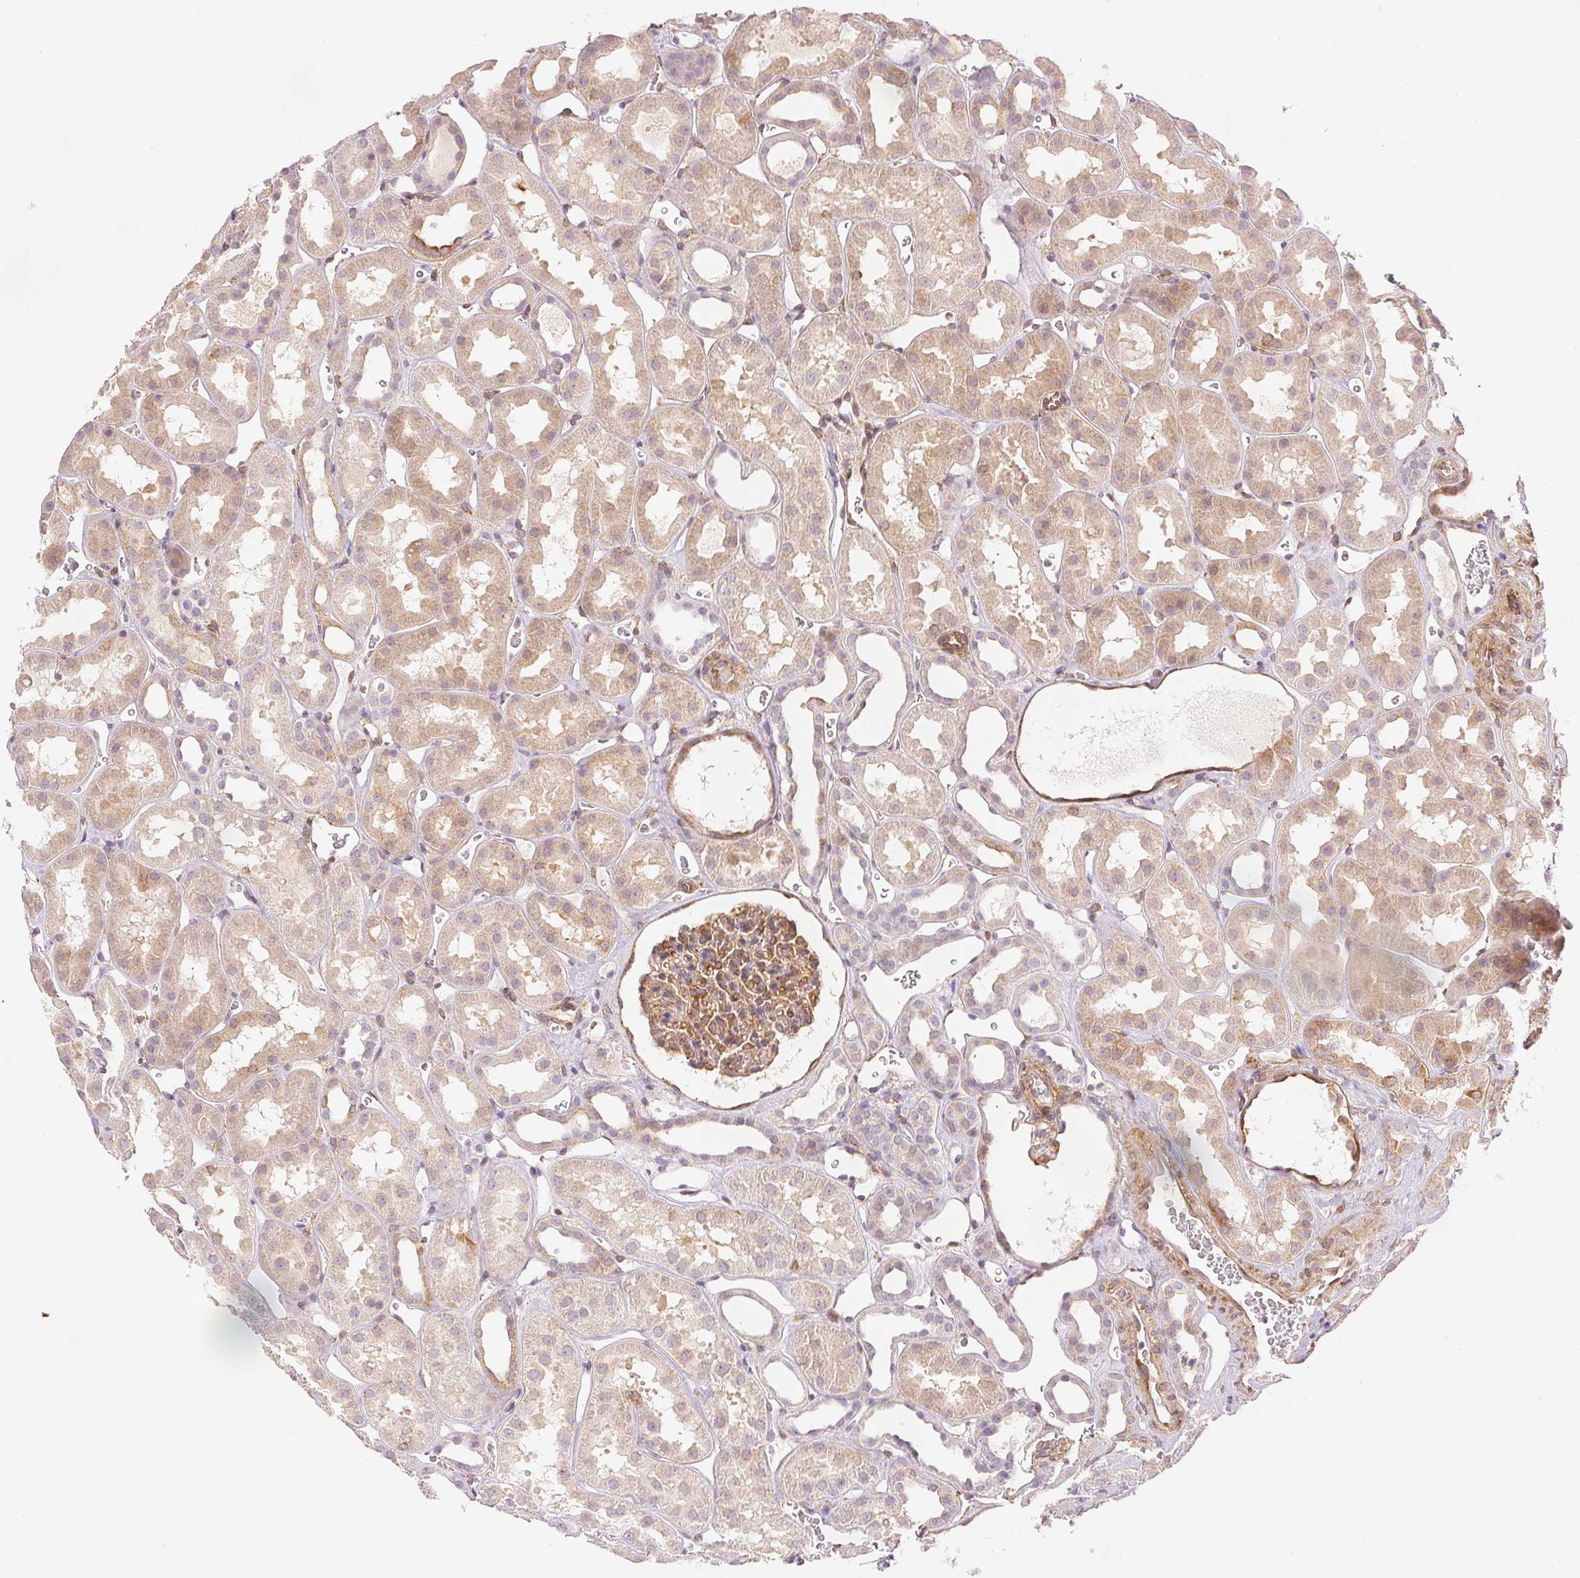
{"staining": {"intensity": "moderate", "quantity": "<25%", "location": "cytoplasmic/membranous"}, "tissue": "kidney", "cell_type": "Cells in glomeruli", "image_type": "normal", "snomed": [{"axis": "morphology", "description": "Normal tissue, NOS"}, {"axis": "topography", "description": "Kidney"}], "caption": "Kidney stained with DAB immunohistochemistry (IHC) shows low levels of moderate cytoplasmic/membranous expression in approximately <25% of cells in glomeruli.", "gene": "DIAPH2", "patient": {"sex": "female", "age": 41}}